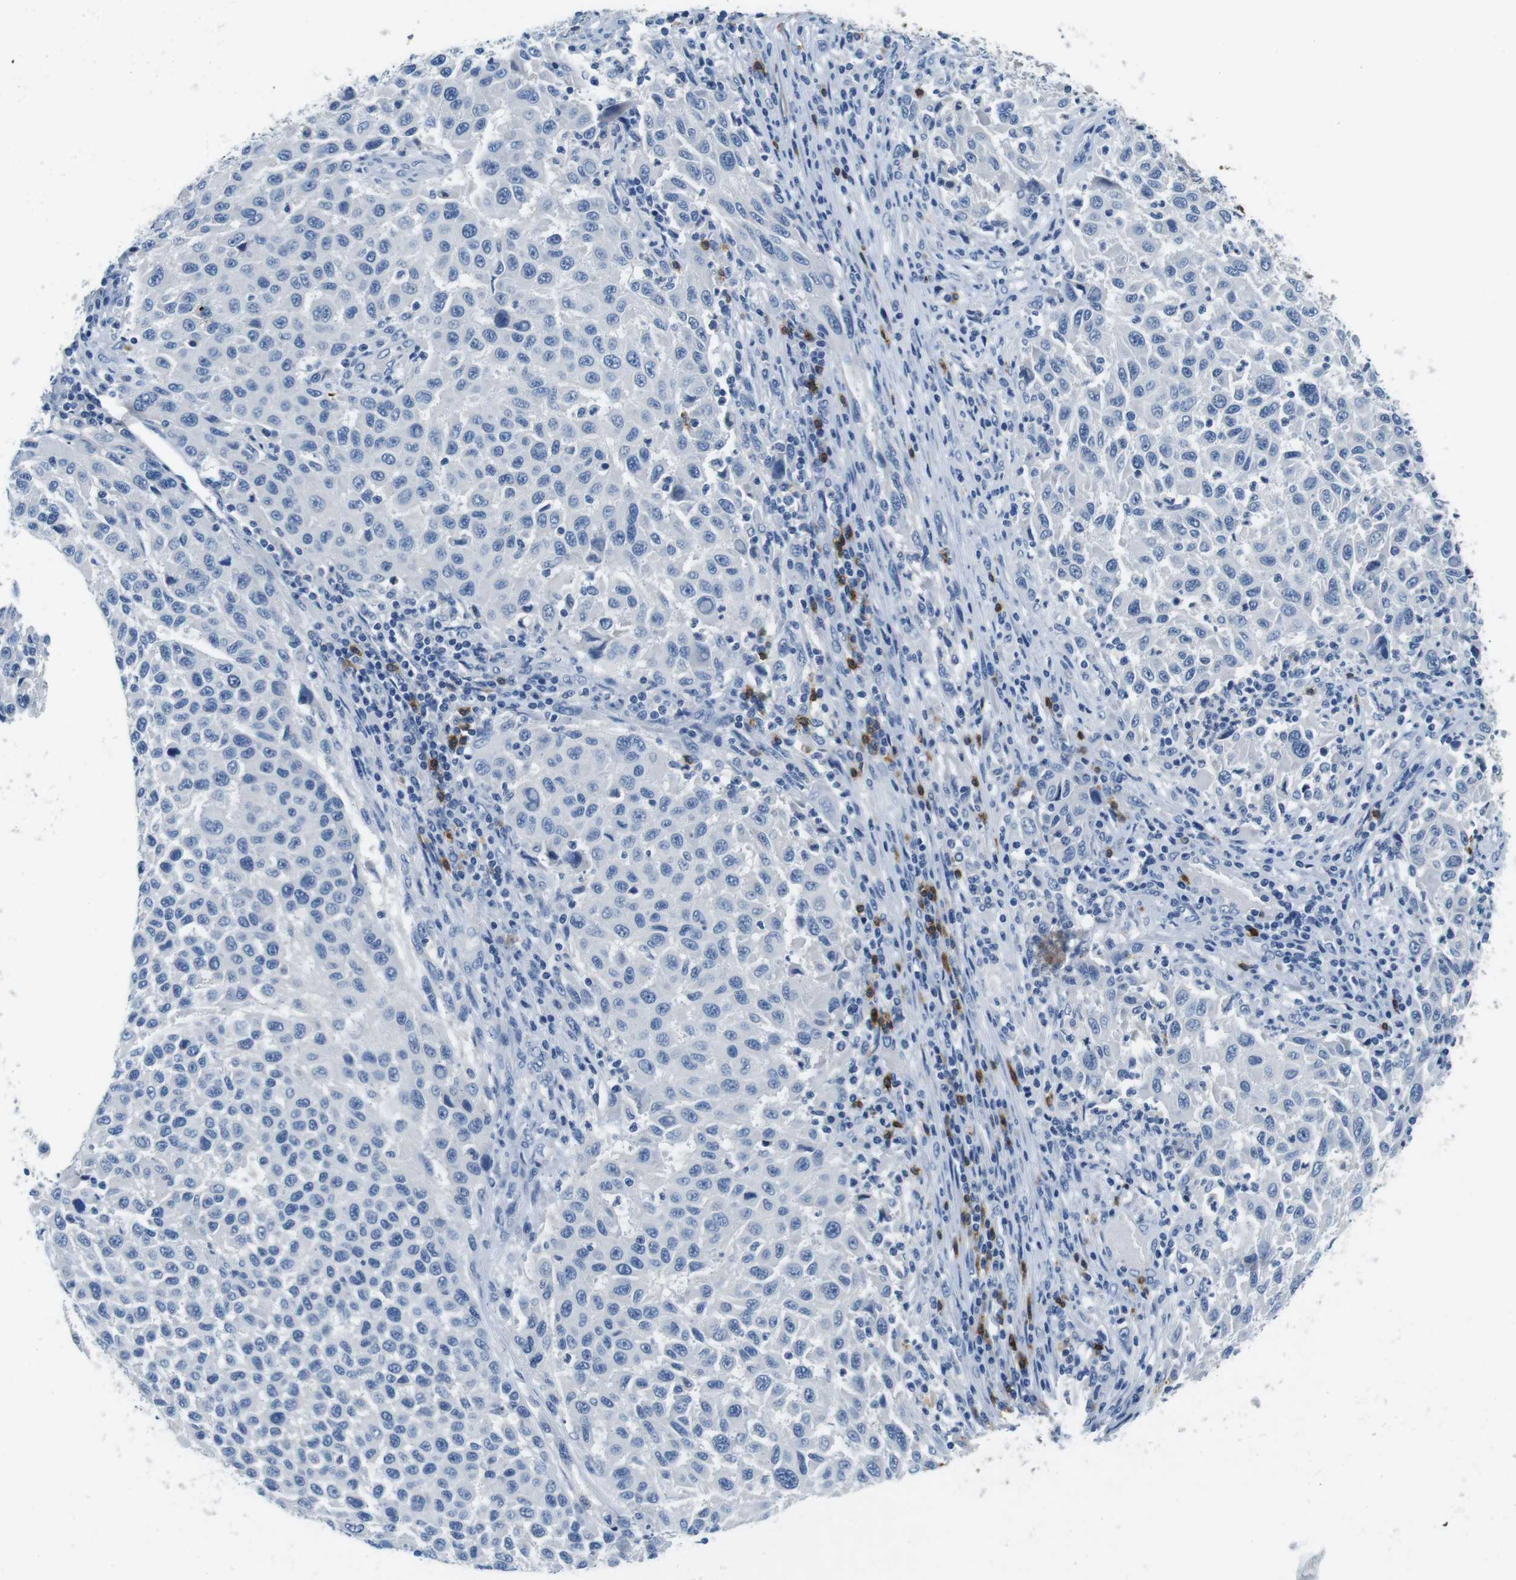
{"staining": {"intensity": "negative", "quantity": "none", "location": "none"}, "tissue": "melanoma", "cell_type": "Tumor cells", "image_type": "cancer", "snomed": [{"axis": "morphology", "description": "Malignant melanoma, Metastatic site"}, {"axis": "topography", "description": "Lymph node"}], "caption": "Image shows no protein expression in tumor cells of melanoma tissue.", "gene": "IGHD", "patient": {"sex": "male", "age": 61}}